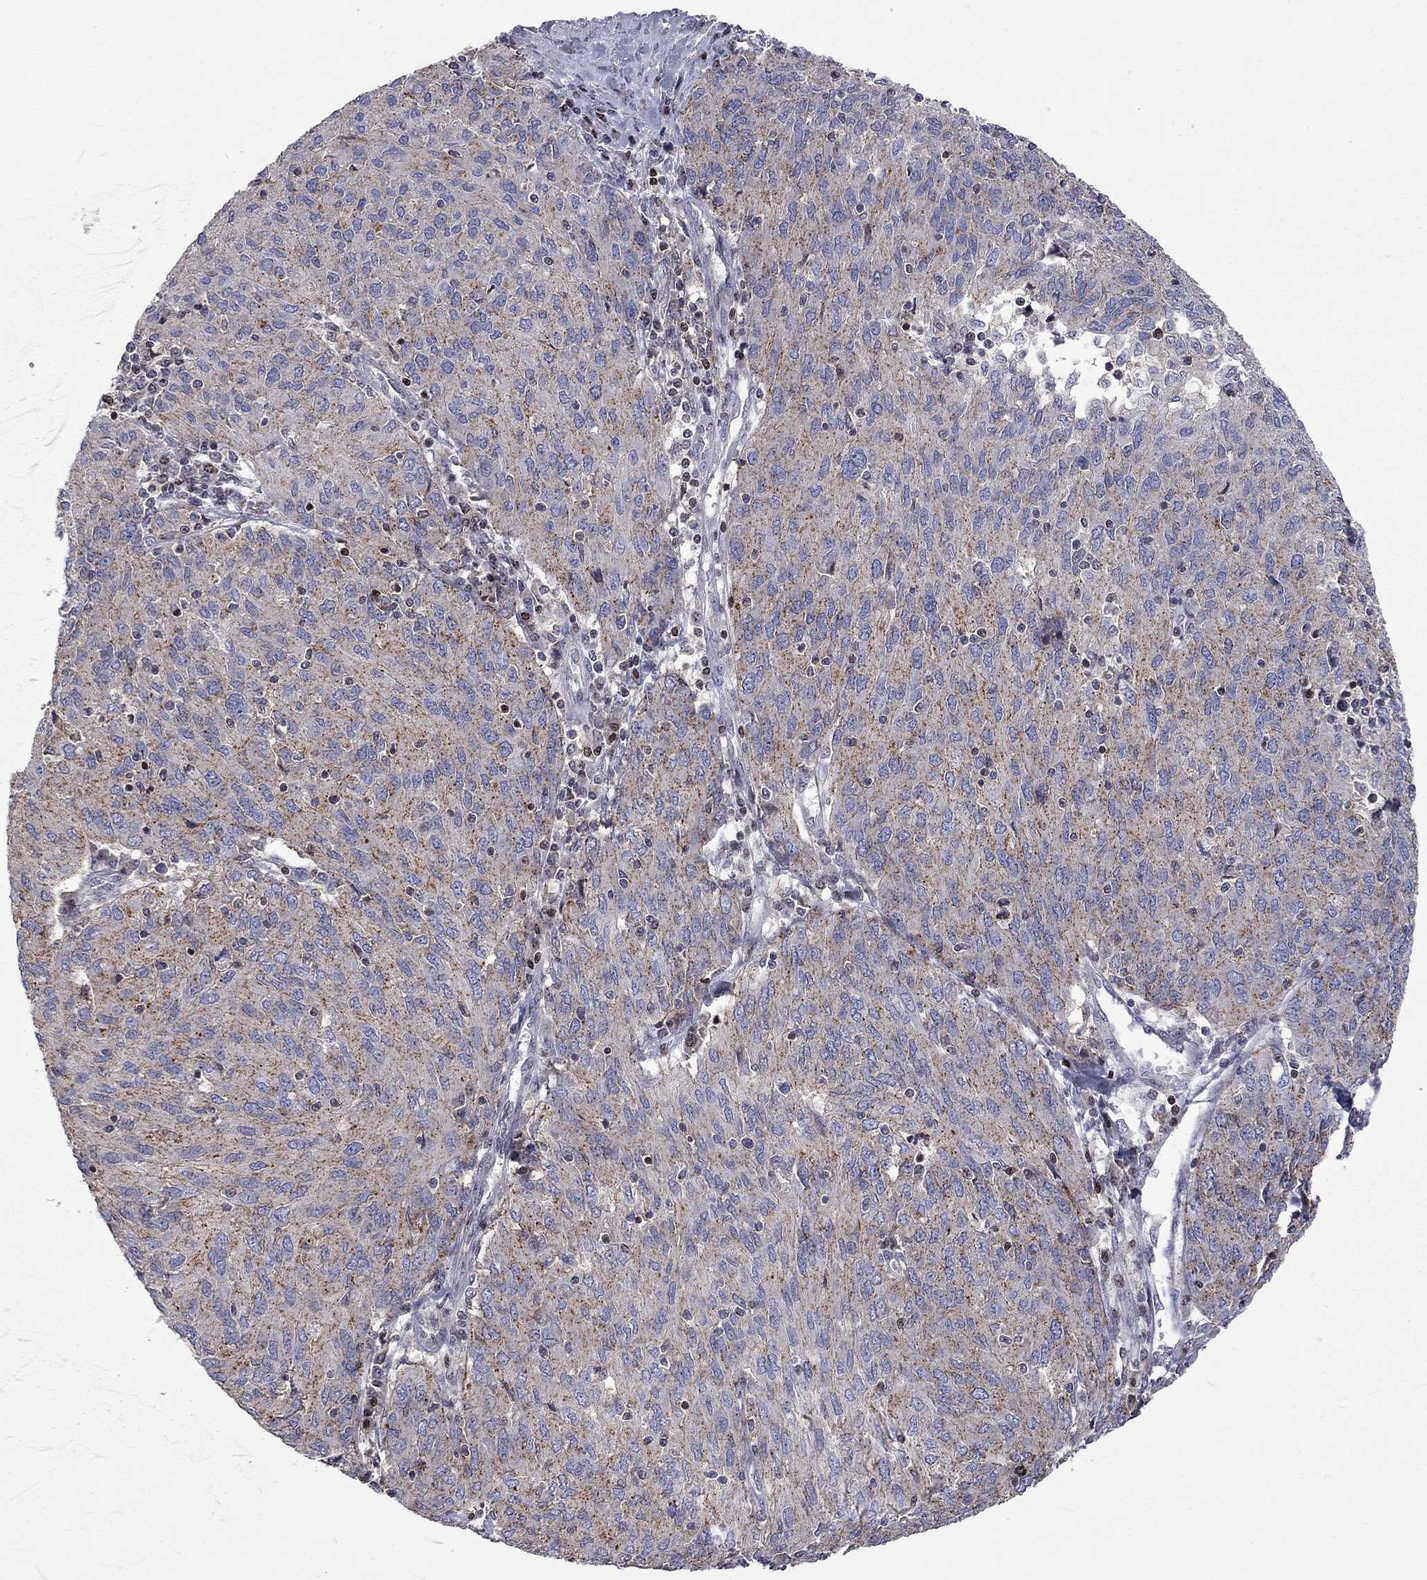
{"staining": {"intensity": "moderate", "quantity": "25%-75%", "location": "cytoplasmic/membranous"}, "tissue": "ovarian cancer", "cell_type": "Tumor cells", "image_type": "cancer", "snomed": [{"axis": "morphology", "description": "Carcinoma, endometroid"}, {"axis": "topography", "description": "Ovary"}], "caption": "The immunohistochemical stain shows moderate cytoplasmic/membranous expression in tumor cells of endometroid carcinoma (ovarian) tissue.", "gene": "ERN2", "patient": {"sex": "female", "age": 50}}